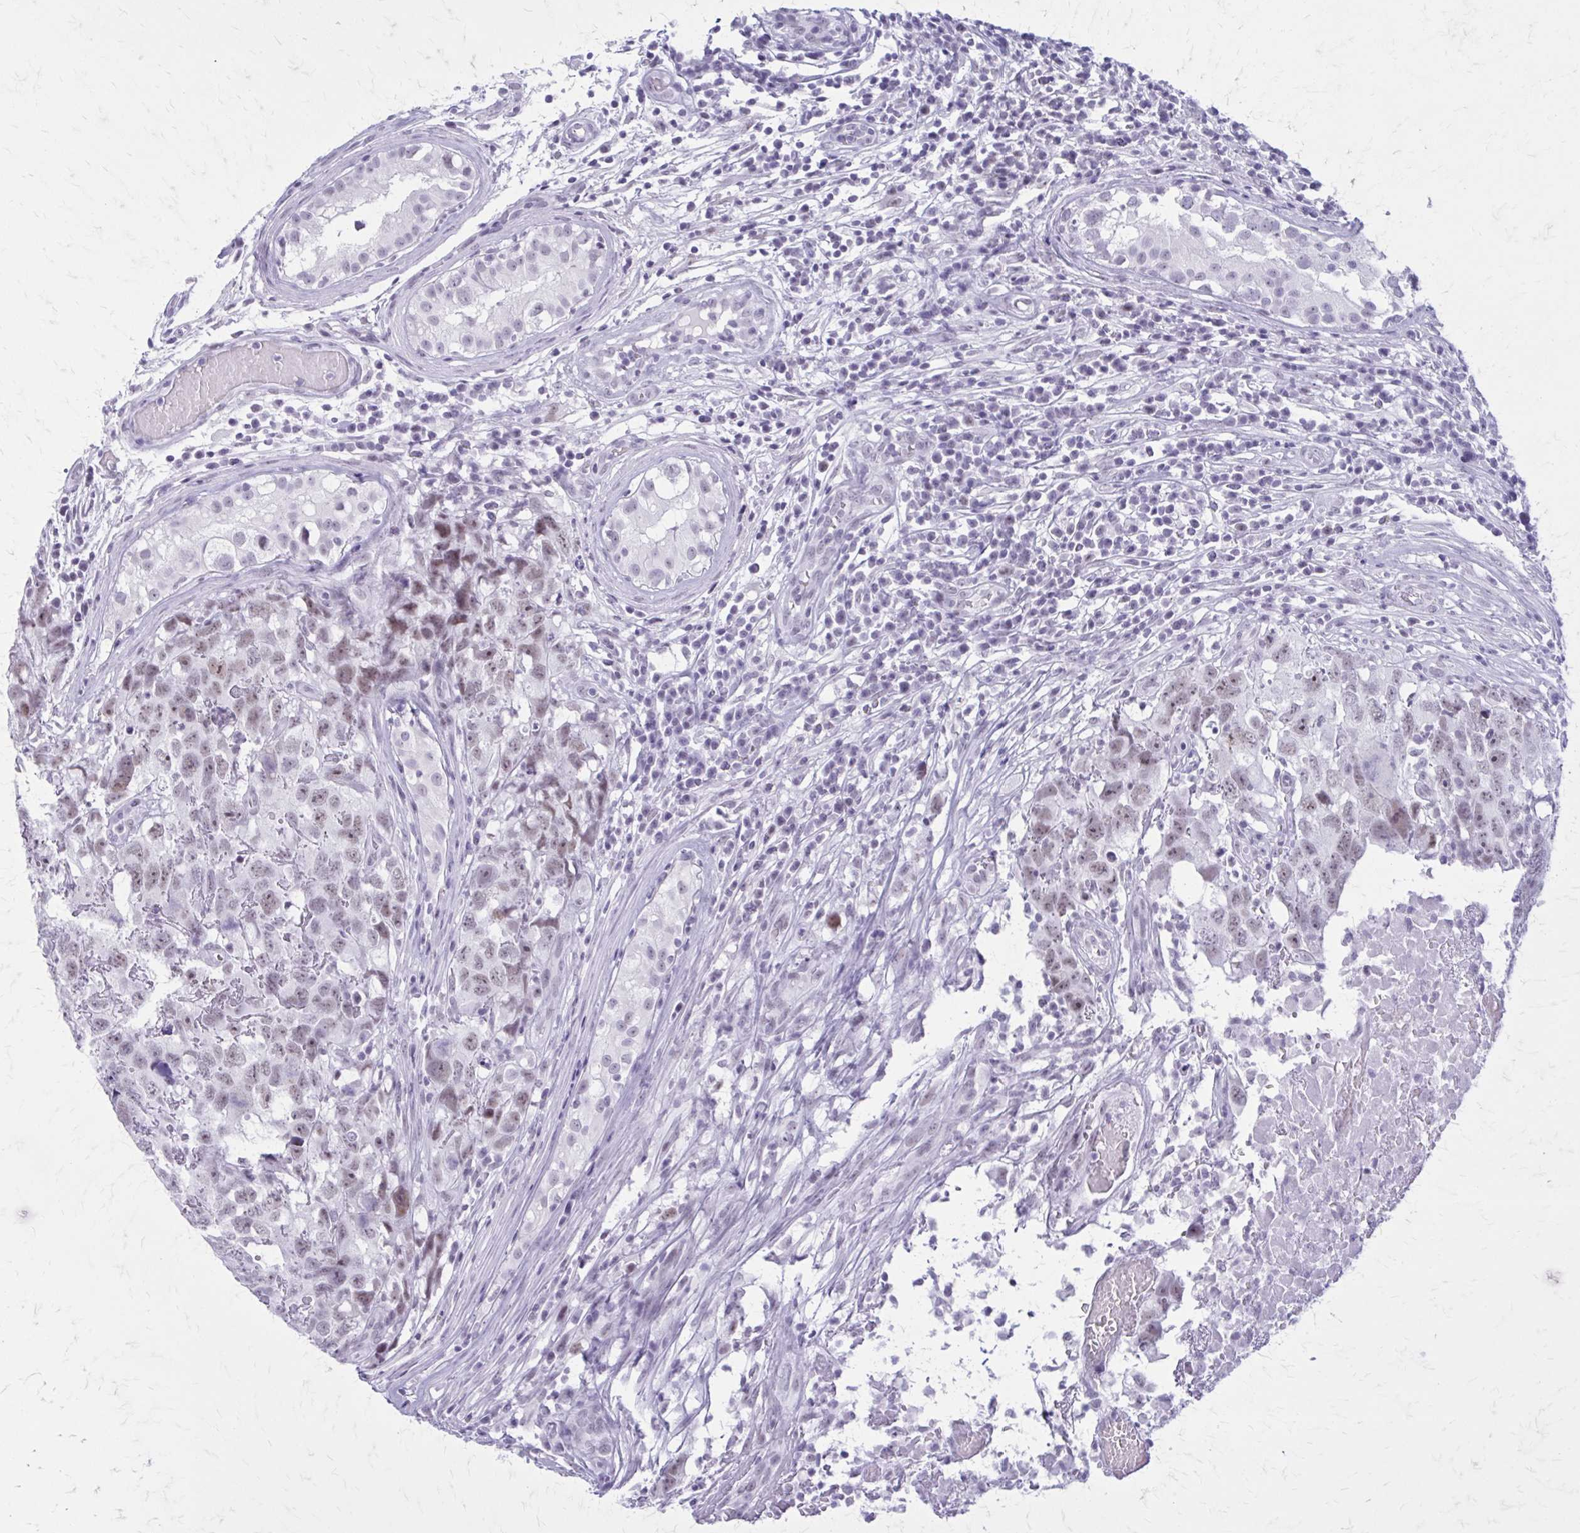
{"staining": {"intensity": "weak", "quantity": "25%-75%", "location": "nuclear"}, "tissue": "testis cancer", "cell_type": "Tumor cells", "image_type": "cancer", "snomed": [{"axis": "morphology", "description": "Carcinoma, Embryonal, NOS"}, {"axis": "topography", "description": "Testis"}], "caption": "A low amount of weak nuclear staining is seen in approximately 25%-75% of tumor cells in testis embryonal carcinoma tissue.", "gene": "GAD1", "patient": {"sex": "male", "age": 22}}